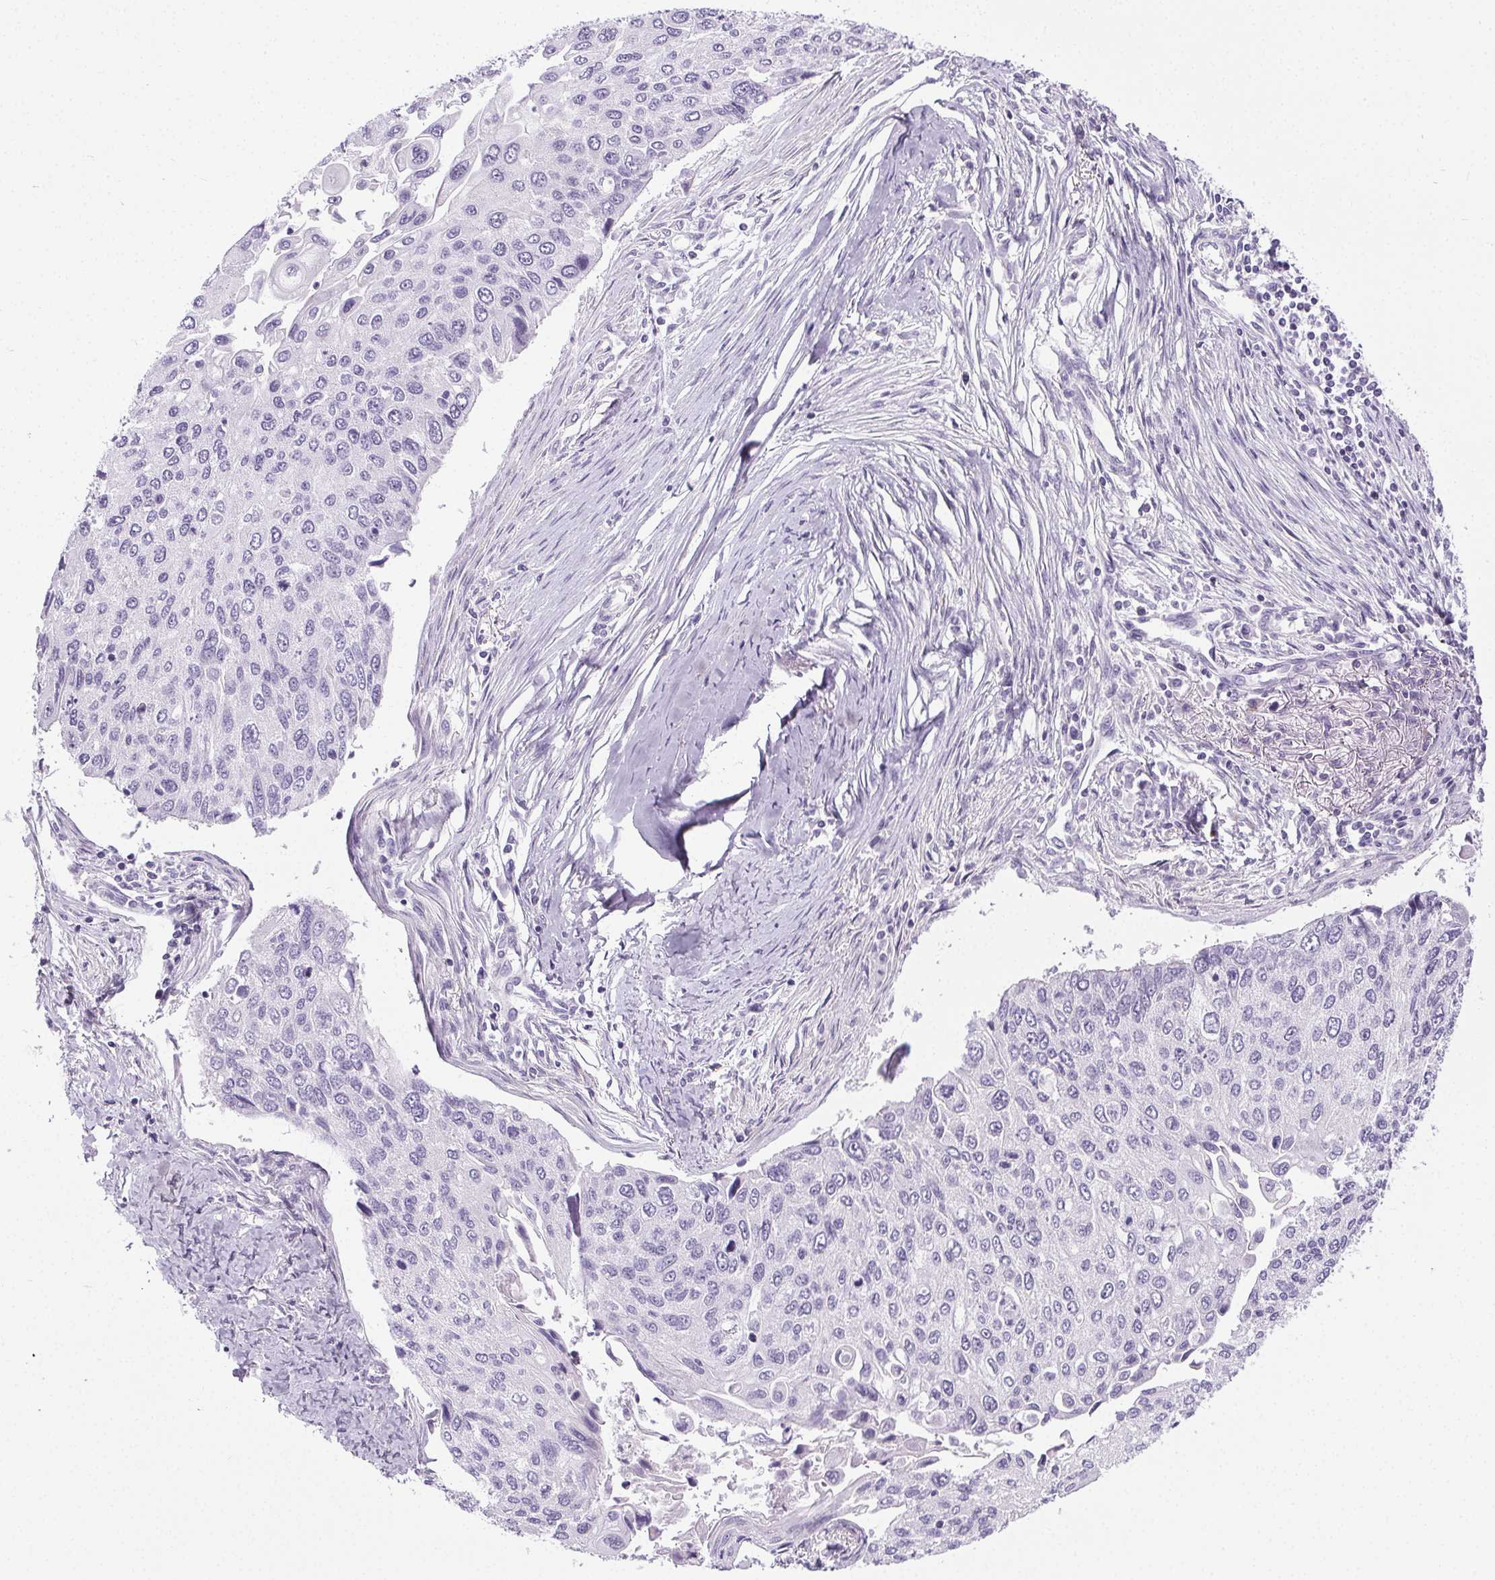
{"staining": {"intensity": "negative", "quantity": "none", "location": "none"}, "tissue": "lung cancer", "cell_type": "Tumor cells", "image_type": "cancer", "snomed": [{"axis": "morphology", "description": "Squamous cell carcinoma, NOS"}, {"axis": "morphology", "description": "Squamous cell carcinoma, metastatic, NOS"}, {"axis": "topography", "description": "Lung"}], "caption": "High magnification brightfield microscopy of squamous cell carcinoma (lung) stained with DAB (brown) and counterstained with hematoxylin (blue): tumor cells show no significant positivity.", "gene": "ELAVL2", "patient": {"sex": "male", "age": 63}}